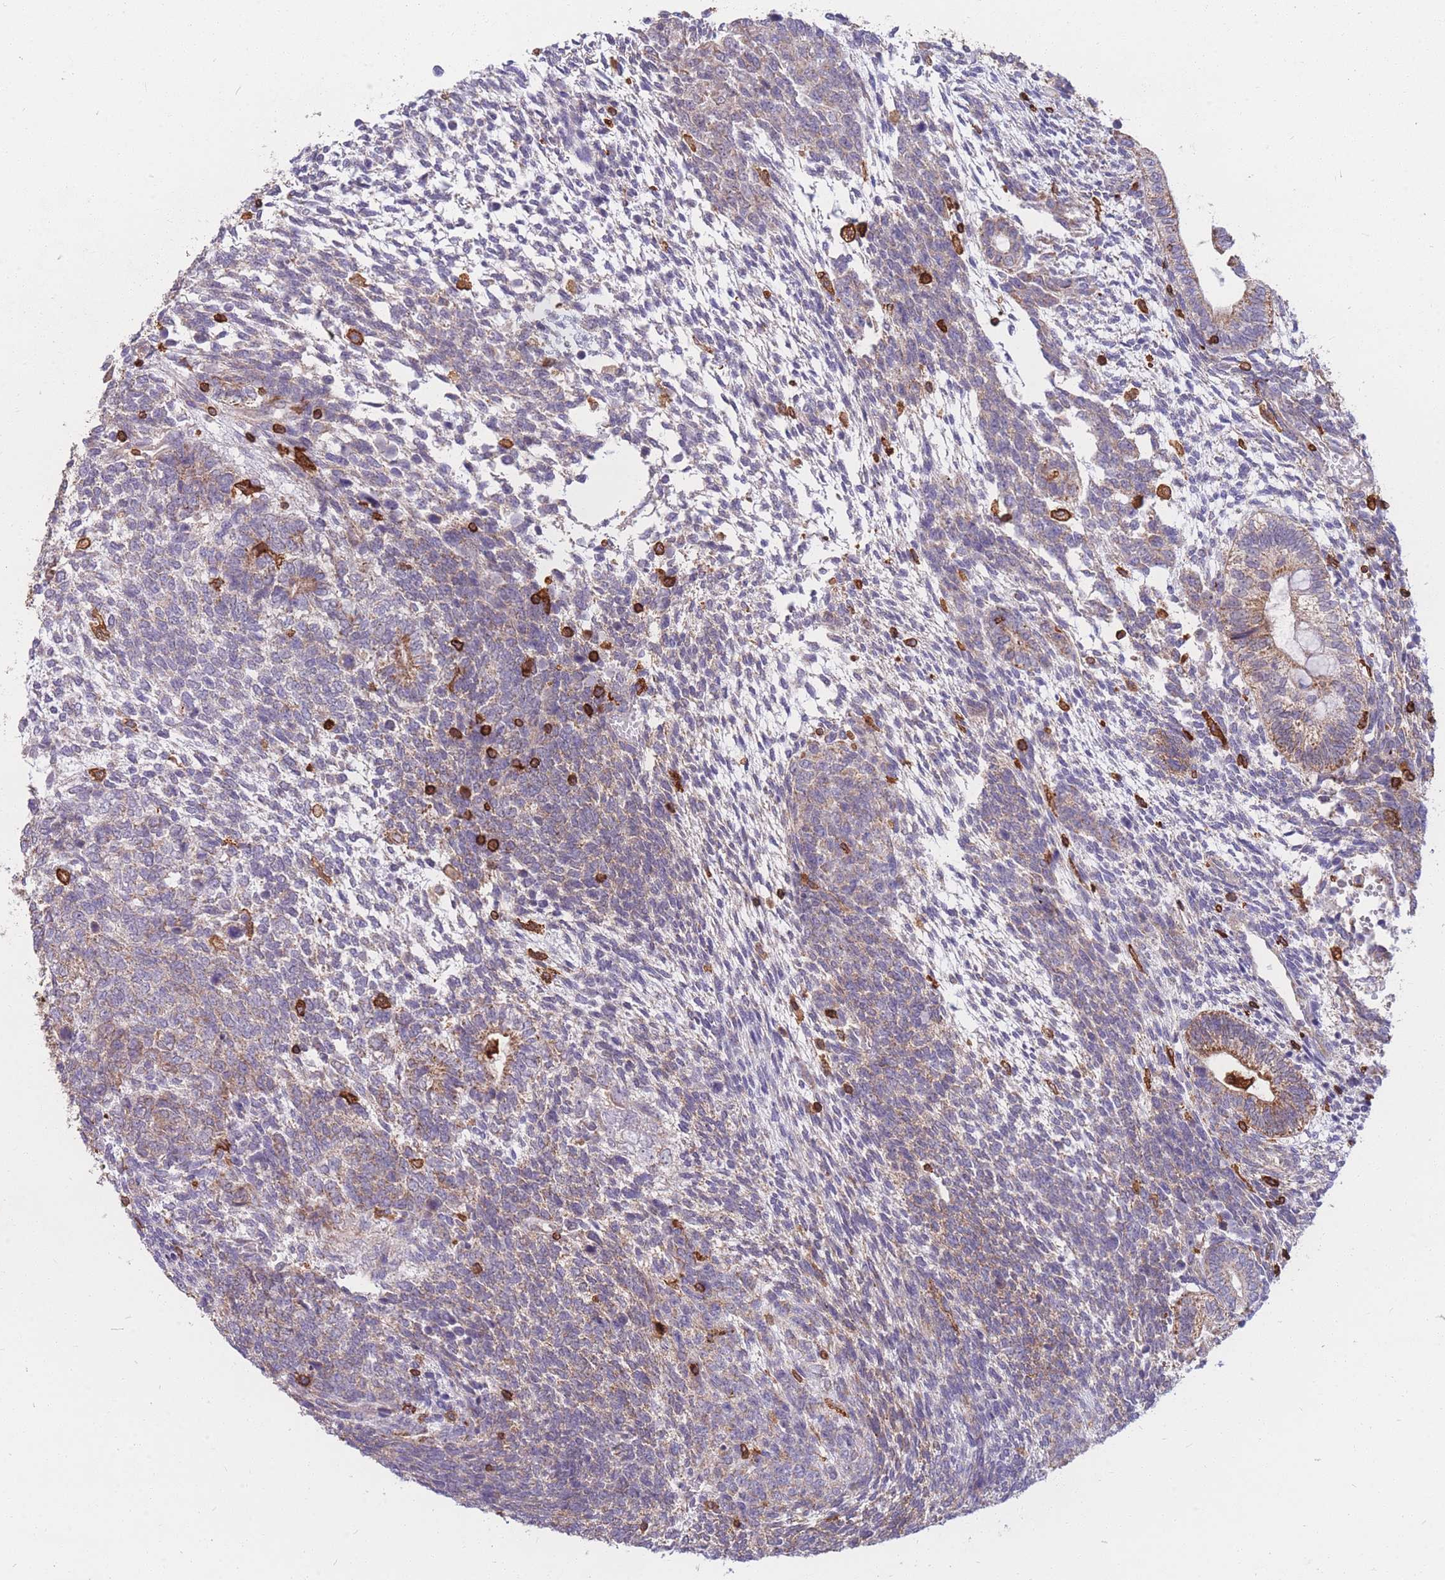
{"staining": {"intensity": "weak", "quantity": "25%-75%", "location": "cytoplasmic/membranous"}, "tissue": "testis cancer", "cell_type": "Tumor cells", "image_type": "cancer", "snomed": [{"axis": "morphology", "description": "Carcinoma, Embryonal, NOS"}, {"axis": "topography", "description": "Testis"}], "caption": "This micrograph displays testis embryonal carcinoma stained with IHC to label a protein in brown. The cytoplasmic/membranous of tumor cells show weak positivity for the protein. Nuclei are counter-stained blue.", "gene": "MRPL54", "patient": {"sex": "male", "age": 23}}